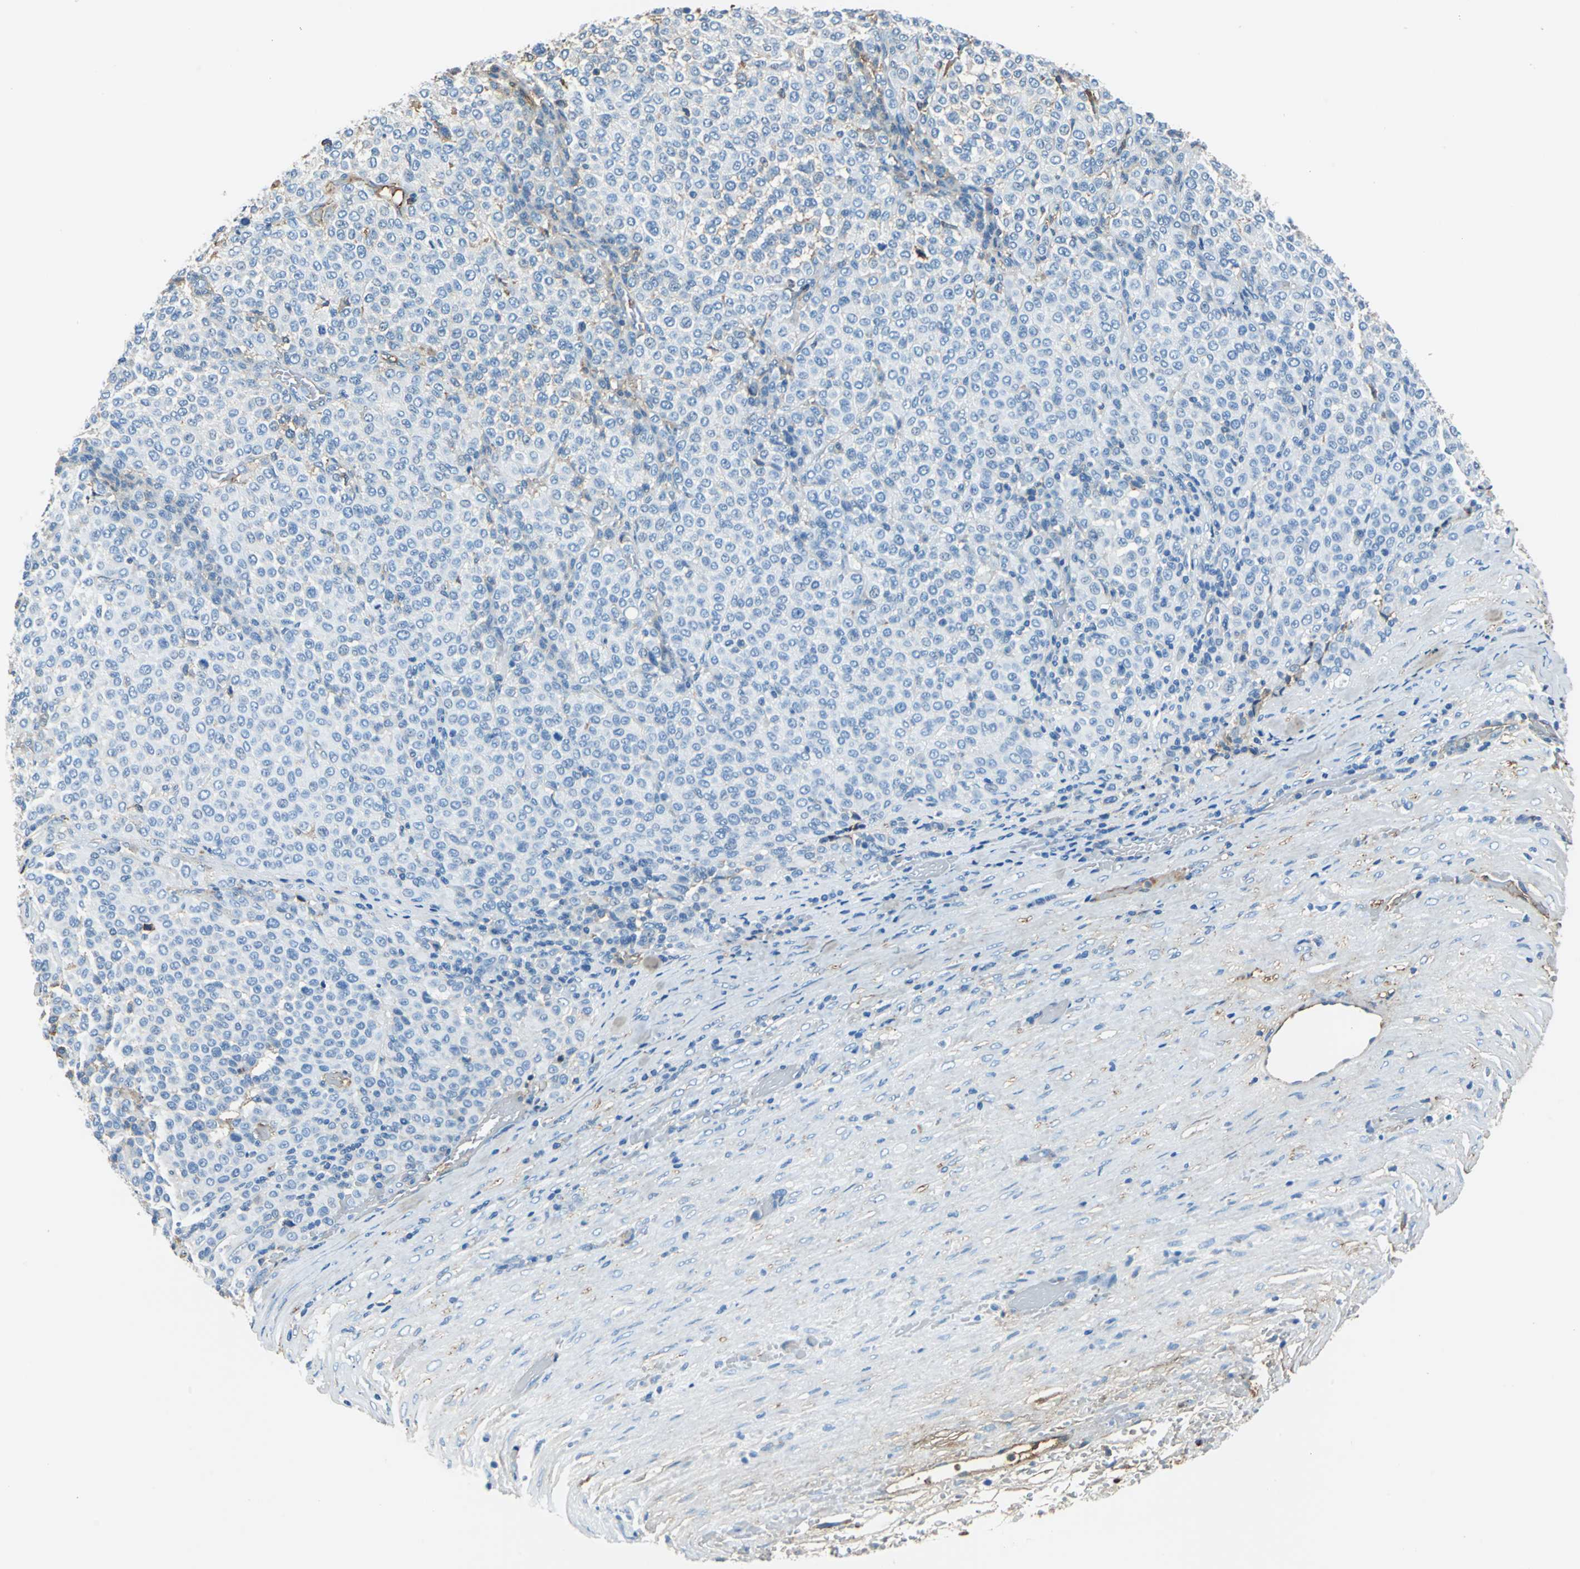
{"staining": {"intensity": "moderate", "quantity": "<25%", "location": "cytoplasmic/membranous"}, "tissue": "melanoma", "cell_type": "Tumor cells", "image_type": "cancer", "snomed": [{"axis": "morphology", "description": "Malignant melanoma, Metastatic site"}, {"axis": "topography", "description": "Pancreas"}], "caption": "DAB (3,3'-diaminobenzidine) immunohistochemical staining of melanoma demonstrates moderate cytoplasmic/membranous protein staining in about <25% of tumor cells. (Stains: DAB in brown, nuclei in blue, Microscopy: brightfield microscopy at high magnification).", "gene": "ALB", "patient": {"sex": "female", "age": 30}}